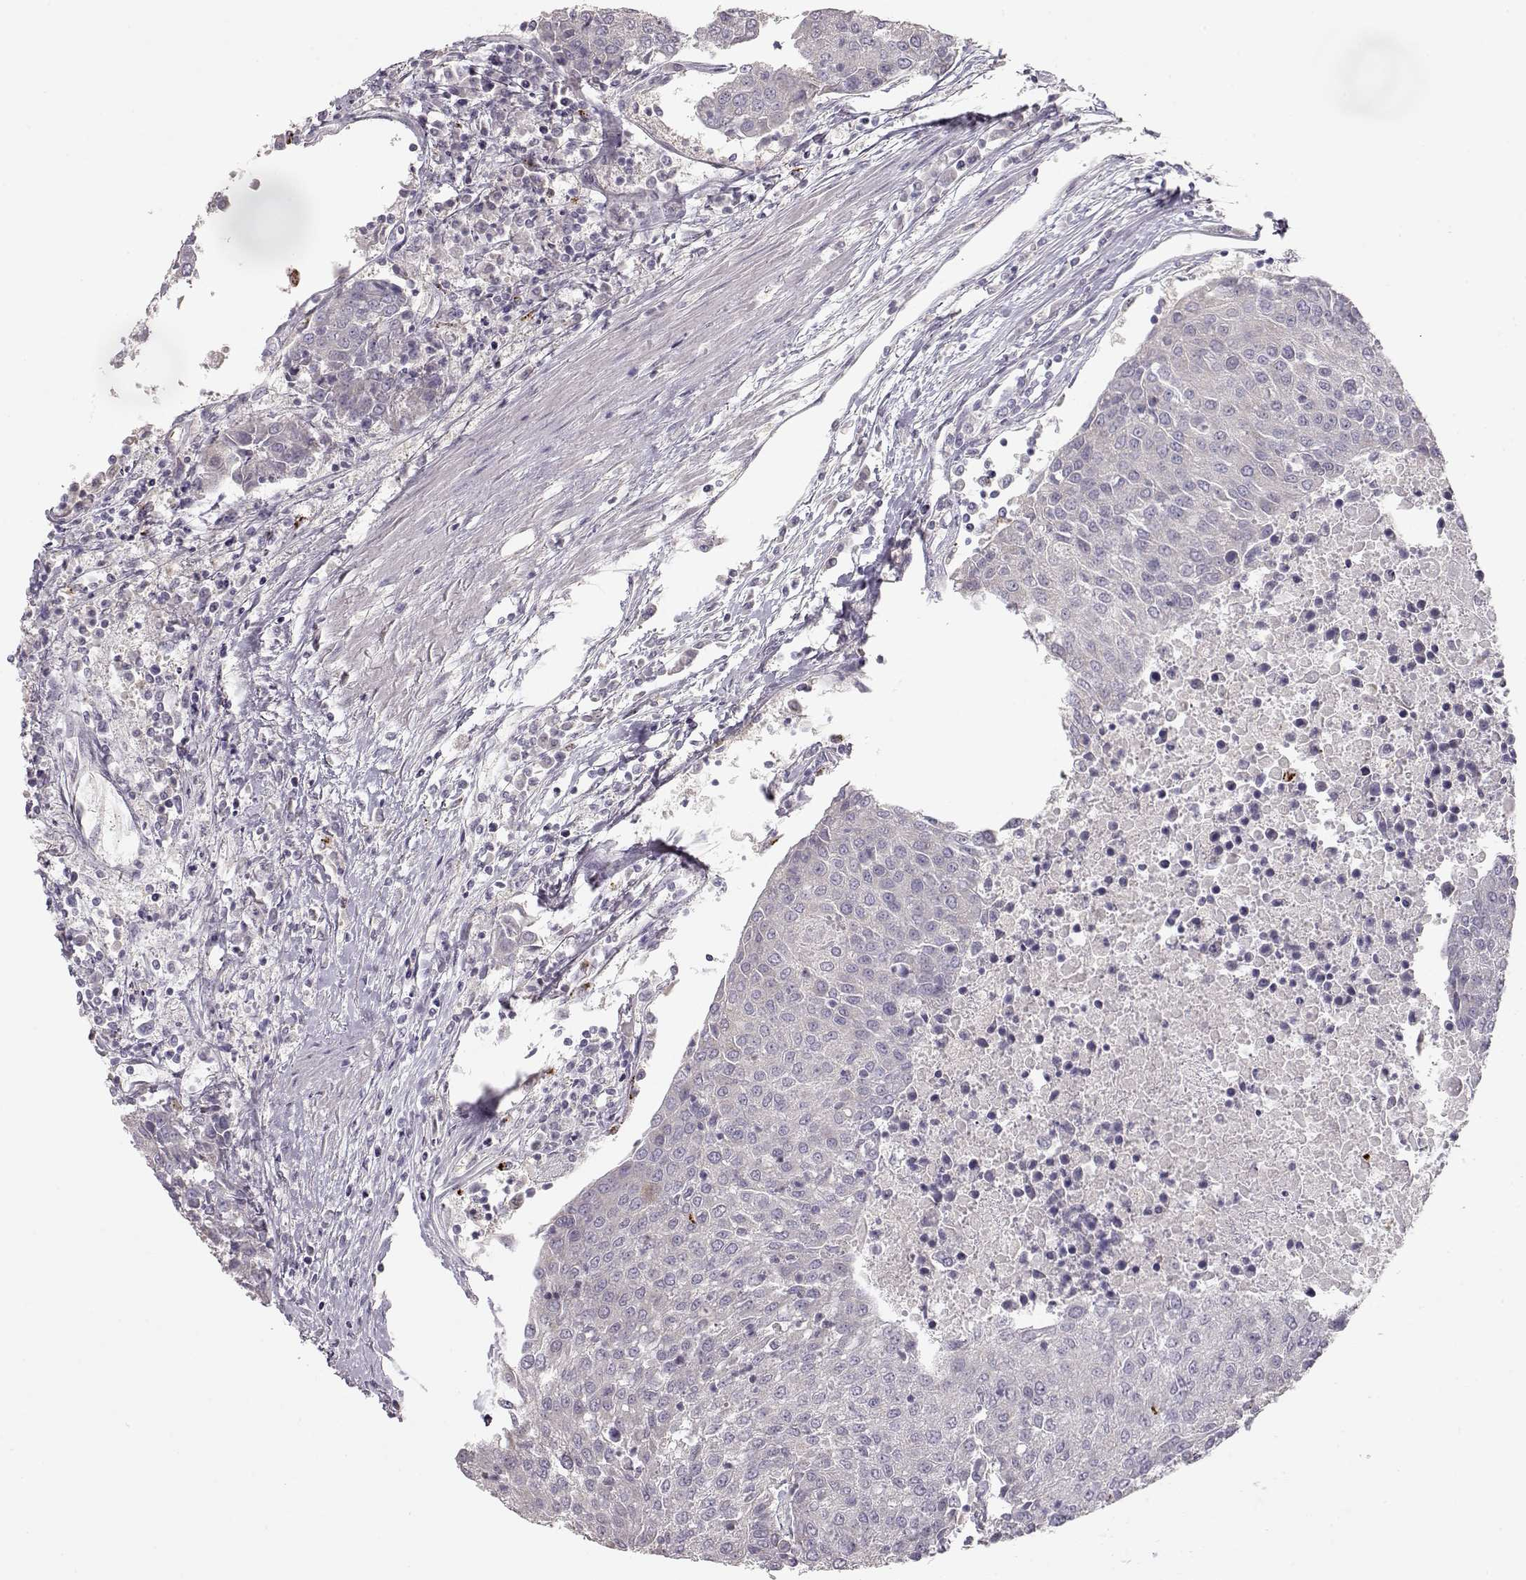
{"staining": {"intensity": "negative", "quantity": "none", "location": "none"}, "tissue": "urothelial cancer", "cell_type": "Tumor cells", "image_type": "cancer", "snomed": [{"axis": "morphology", "description": "Urothelial carcinoma, High grade"}, {"axis": "topography", "description": "Urinary bladder"}], "caption": "Immunohistochemical staining of urothelial cancer demonstrates no significant expression in tumor cells. (DAB IHC visualized using brightfield microscopy, high magnification).", "gene": "ARHGAP8", "patient": {"sex": "female", "age": 85}}